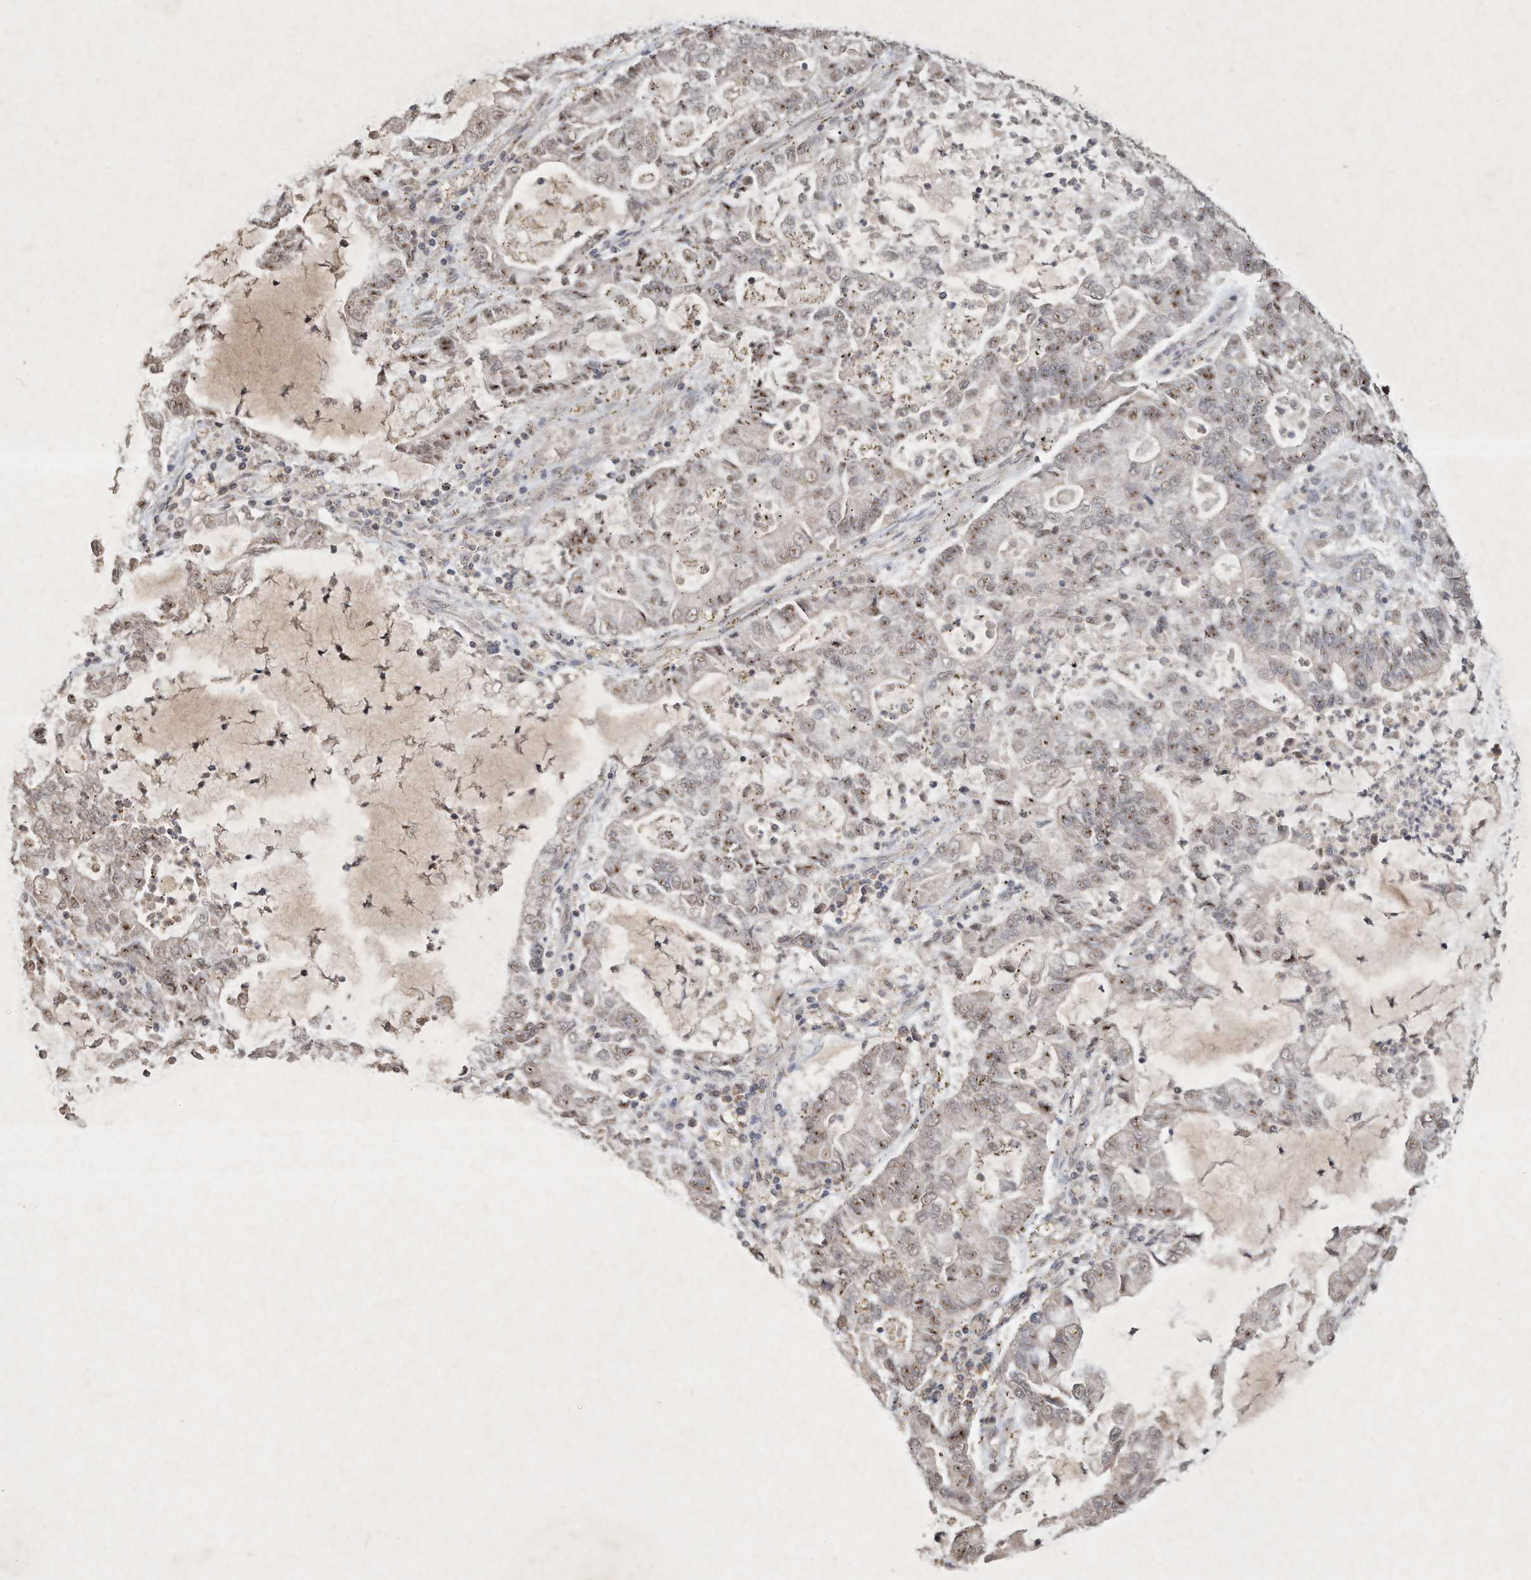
{"staining": {"intensity": "weak", "quantity": "25%-75%", "location": "cytoplasmic/membranous,nuclear"}, "tissue": "lung cancer", "cell_type": "Tumor cells", "image_type": "cancer", "snomed": [{"axis": "morphology", "description": "Adenocarcinoma, NOS"}, {"axis": "topography", "description": "Lung"}], "caption": "Lung adenocarcinoma stained with immunohistochemistry (IHC) displays weak cytoplasmic/membranous and nuclear expression in about 25%-75% of tumor cells.", "gene": "BTRC", "patient": {"sex": "female", "age": 51}}